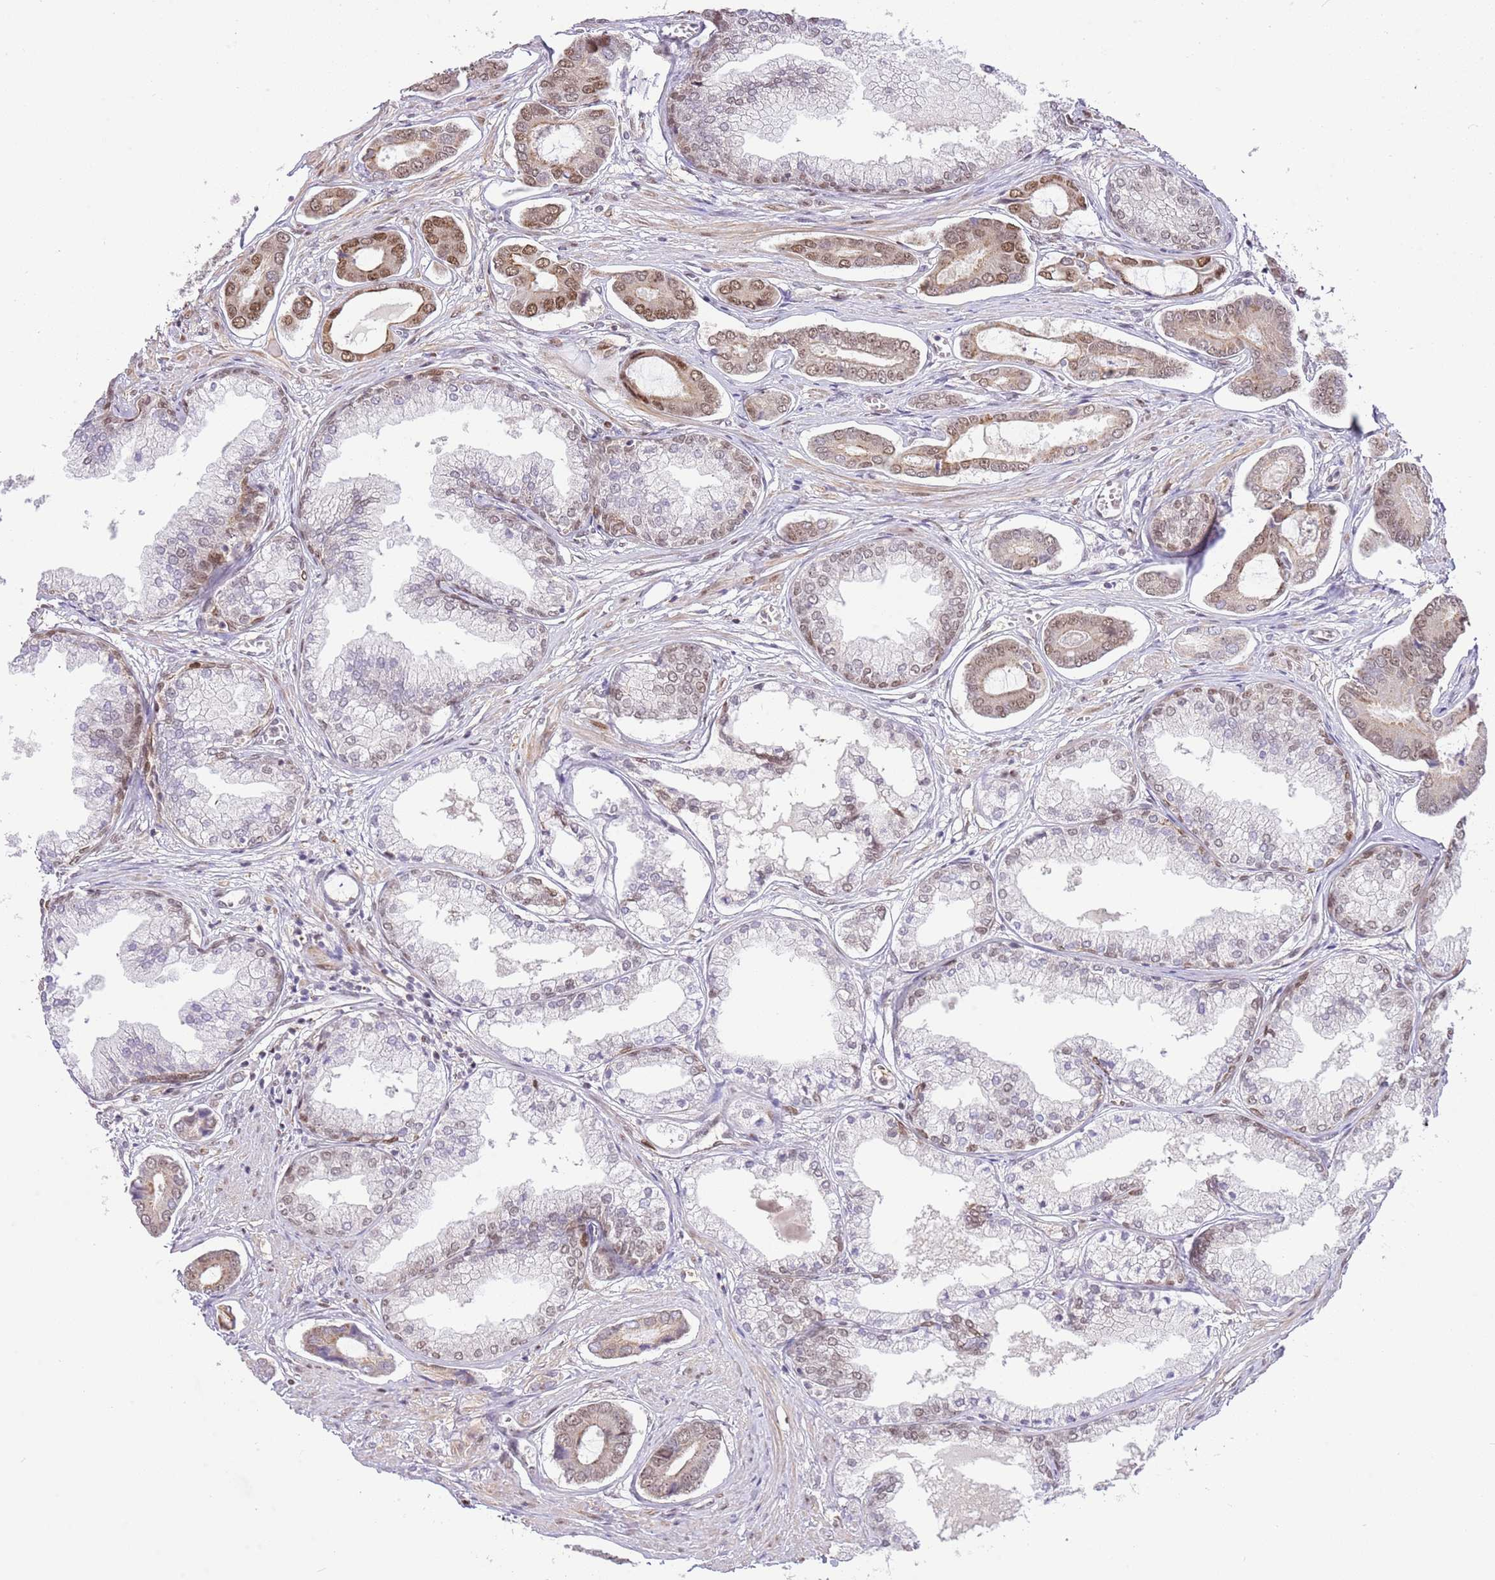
{"staining": {"intensity": "moderate", "quantity": "25%-75%", "location": "nuclear"}, "tissue": "prostate cancer", "cell_type": "Tumor cells", "image_type": "cancer", "snomed": [{"axis": "morphology", "description": "Adenocarcinoma, NOS"}, {"axis": "topography", "description": "Prostate and seminal vesicle, NOS"}], "caption": "Protein staining of adenocarcinoma (prostate) tissue displays moderate nuclear expression in about 25%-75% of tumor cells.", "gene": "RFK", "patient": {"sex": "male", "age": 76}}